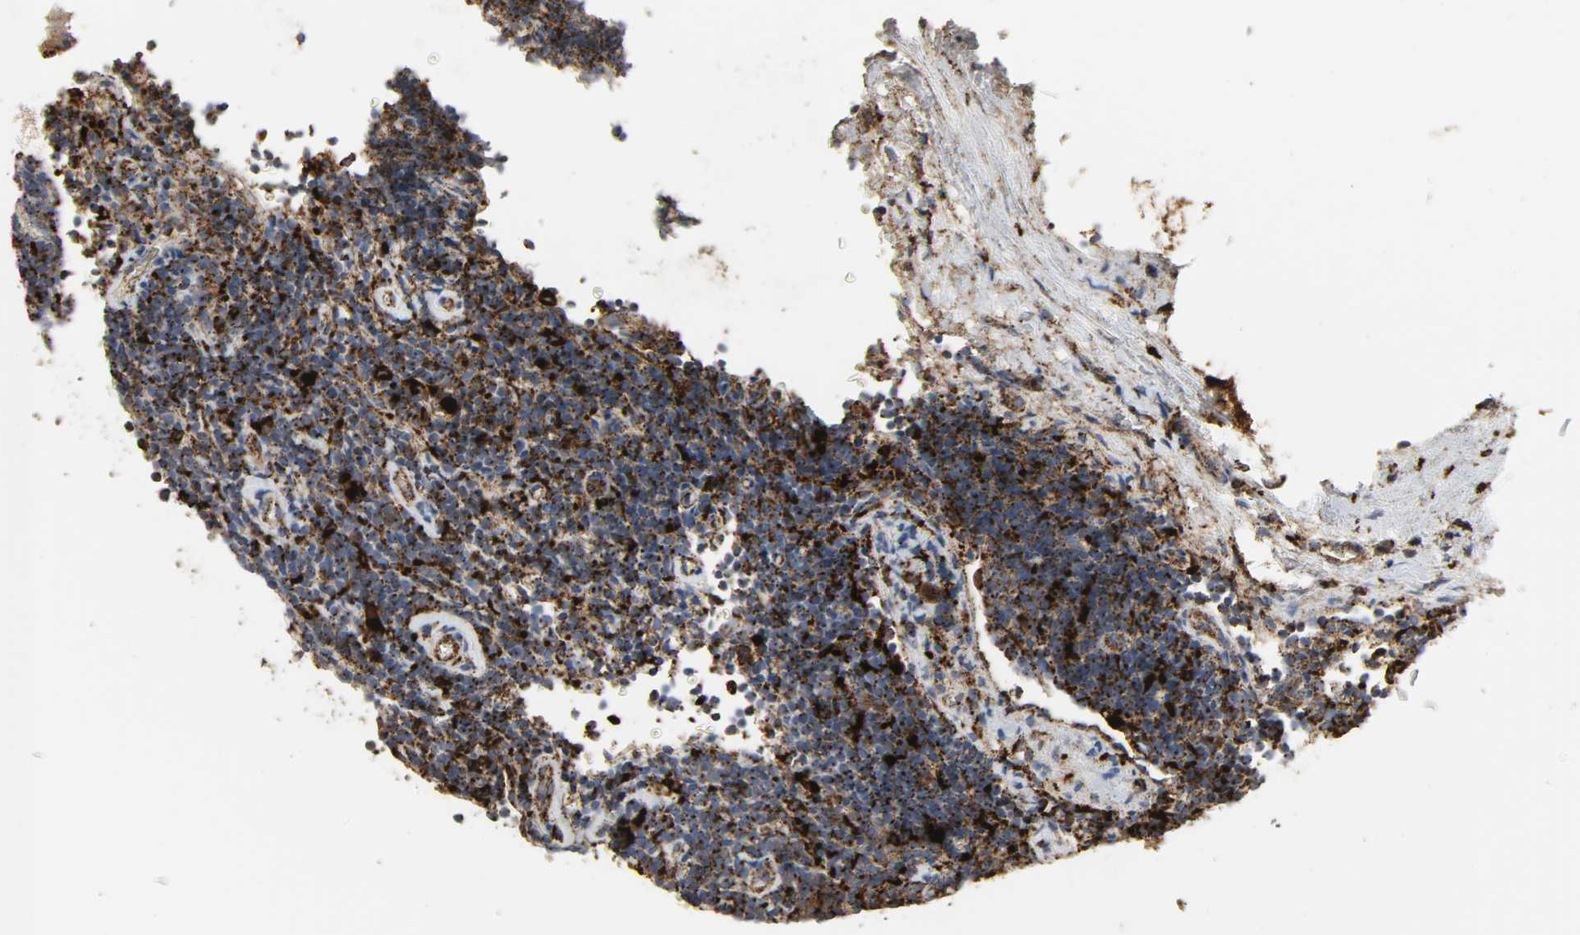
{"staining": {"intensity": "strong", "quantity": ">75%", "location": "cytoplasmic/membranous"}, "tissue": "lymphoma", "cell_type": "Tumor cells", "image_type": "cancer", "snomed": [{"axis": "morphology", "description": "Malignant lymphoma, non-Hodgkin's type, Low grade"}, {"axis": "topography", "description": "Lymph node"}], "caption": "Malignant lymphoma, non-Hodgkin's type (low-grade) stained with a protein marker shows strong staining in tumor cells.", "gene": "PSAP", "patient": {"sex": "male", "age": 70}}